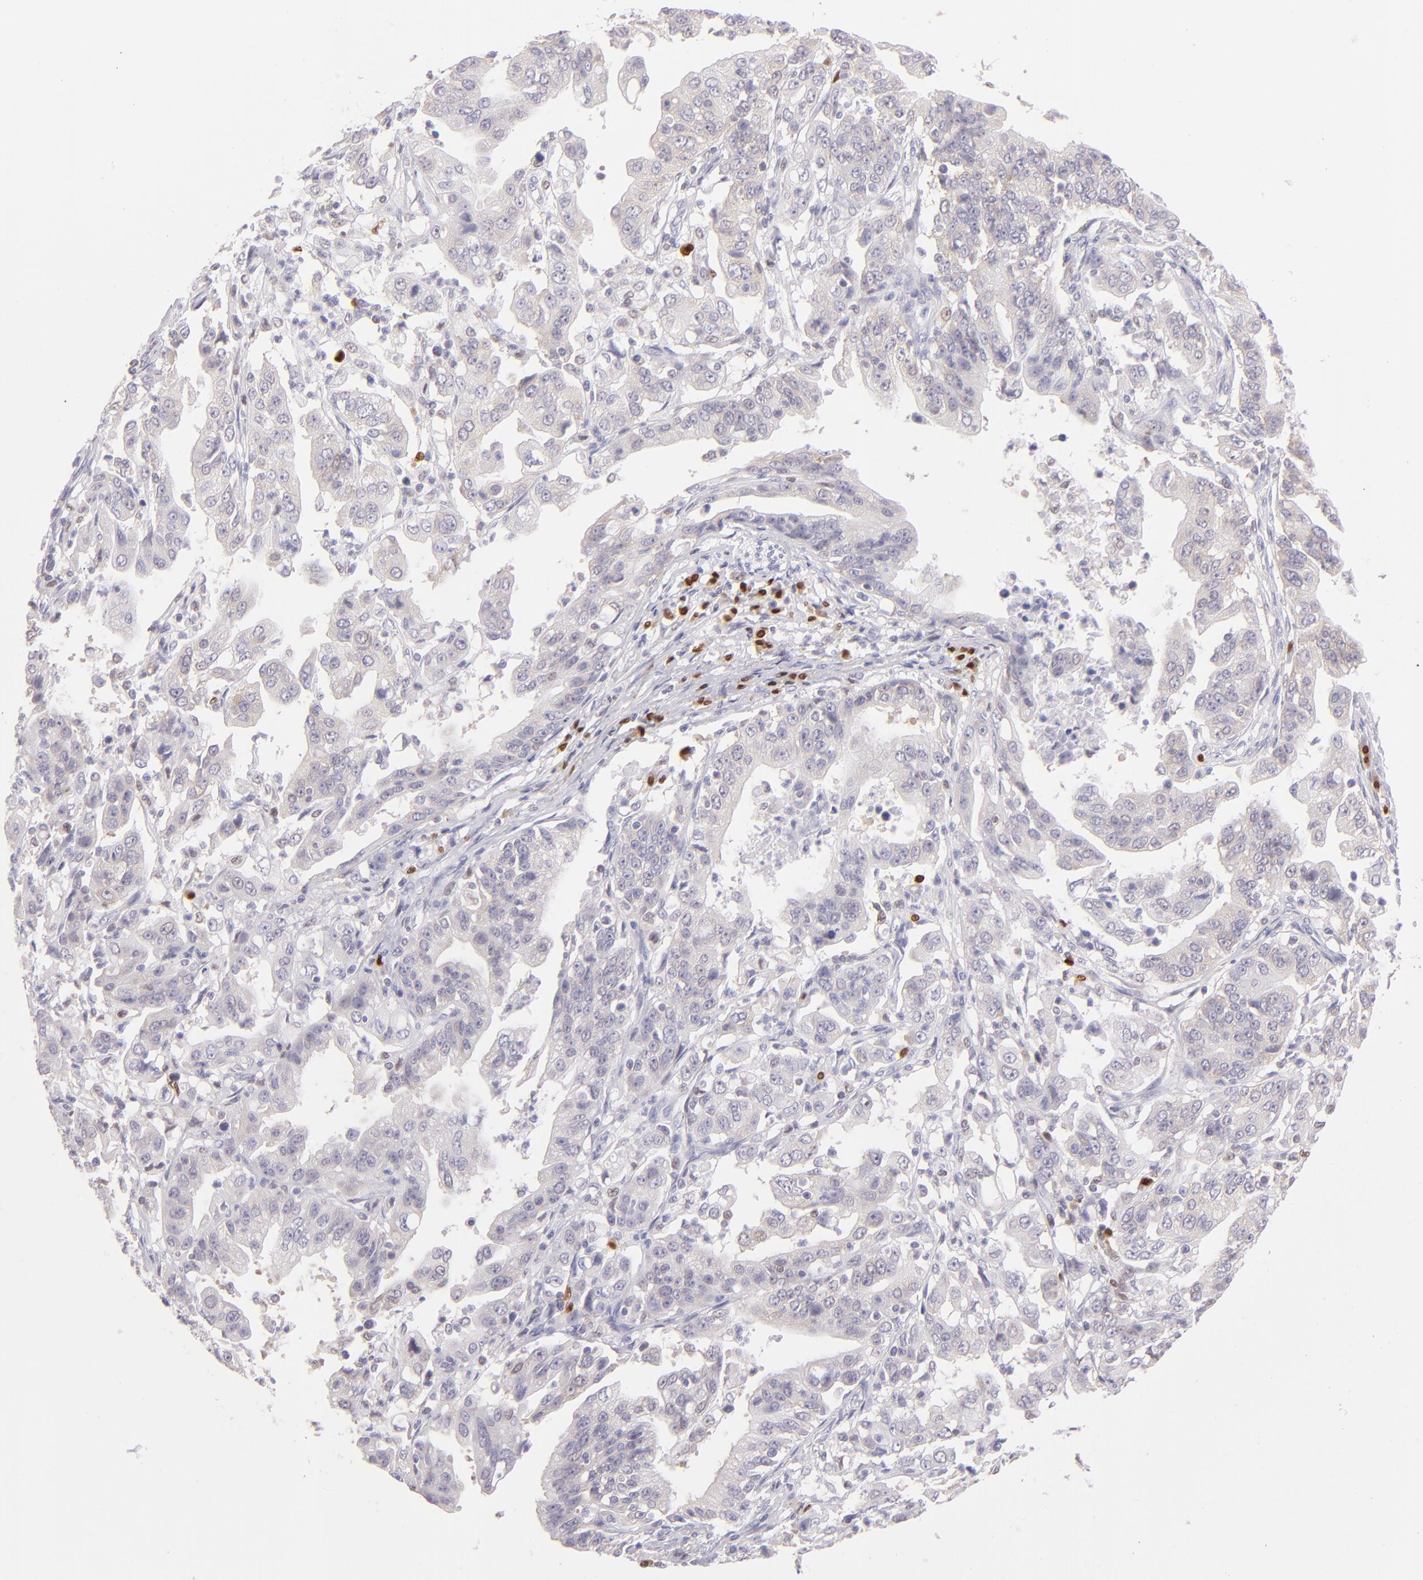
{"staining": {"intensity": "weak", "quantity": "<25%", "location": "cytoplasmic/membranous"}, "tissue": "stomach cancer", "cell_type": "Tumor cells", "image_type": "cancer", "snomed": [{"axis": "morphology", "description": "Adenocarcinoma, NOS"}, {"axis": "topography", "description": "Stomach, upper"}], "caption": "High power microscopy photomicrograph of an immunohistochemistry photomicrograph of stomach adenocarcinoma, revealing no significant positivity in tumor cells.", "gene": "IRF8", "patient": {"sex": "female", "age": 50}}